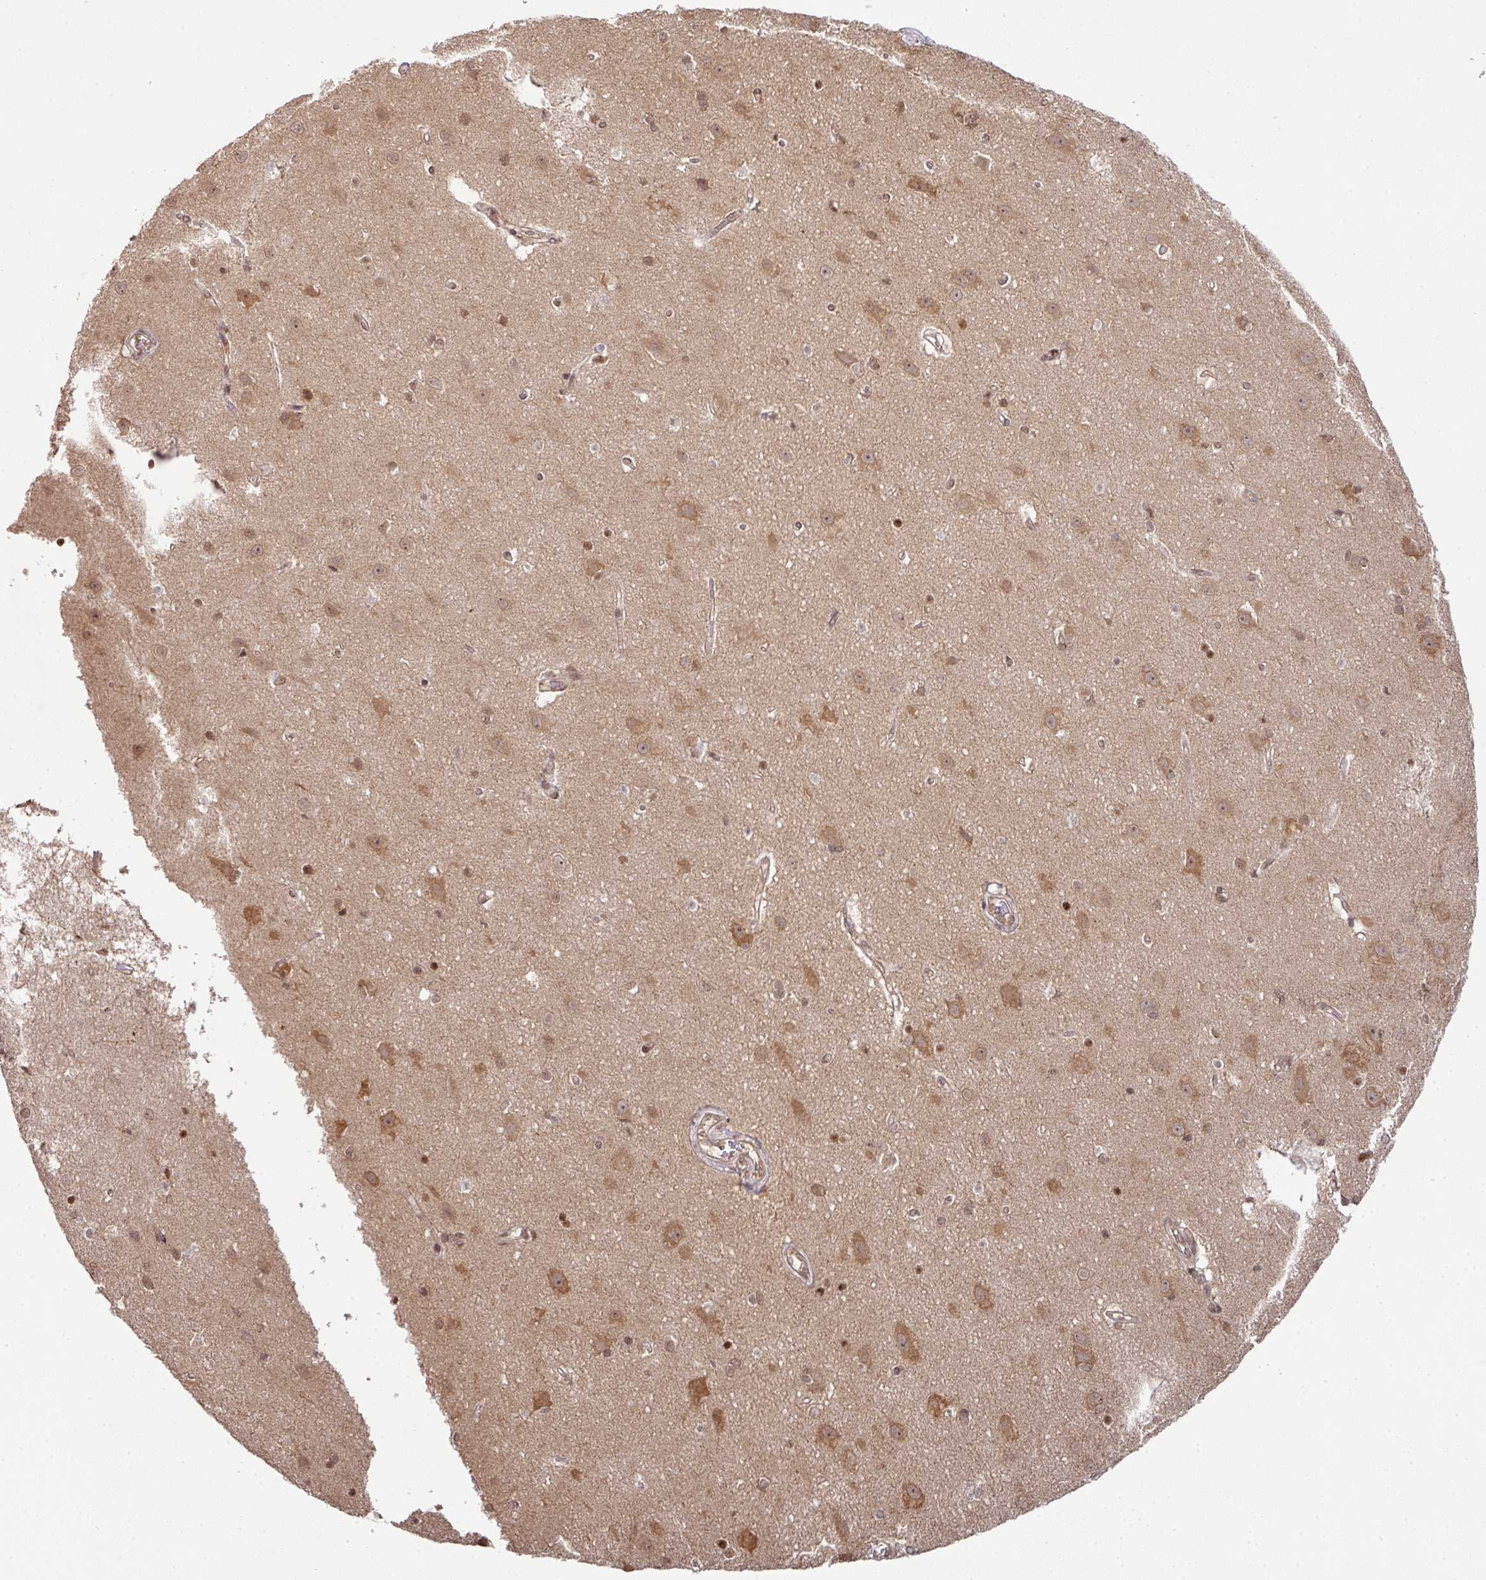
{"staining": {"intensity": "moderate", "quantity": ">75%", "location": "cytoplasmic/membranous,nuclear"}, "tissue": "cerebral cortex", "cell_type": "Endothelial cells", "image_type": "normal", "snomed": [{"axis": "morphology", "description": "Normal tissue, NOS"}, {"axis": "topography", "description": "Cerebral cortex"}], "caption": "Brown immunohistochemical staining in normal cerebral cortex reveals moderate cytoplasmic/membranous,nuclear staining in approximately >75% of endothelial cells. (IHC, brightfield microscopy, high magnification).", "gene": "ANKRD18A", "patient": {"sex": "male", "age": 37}}